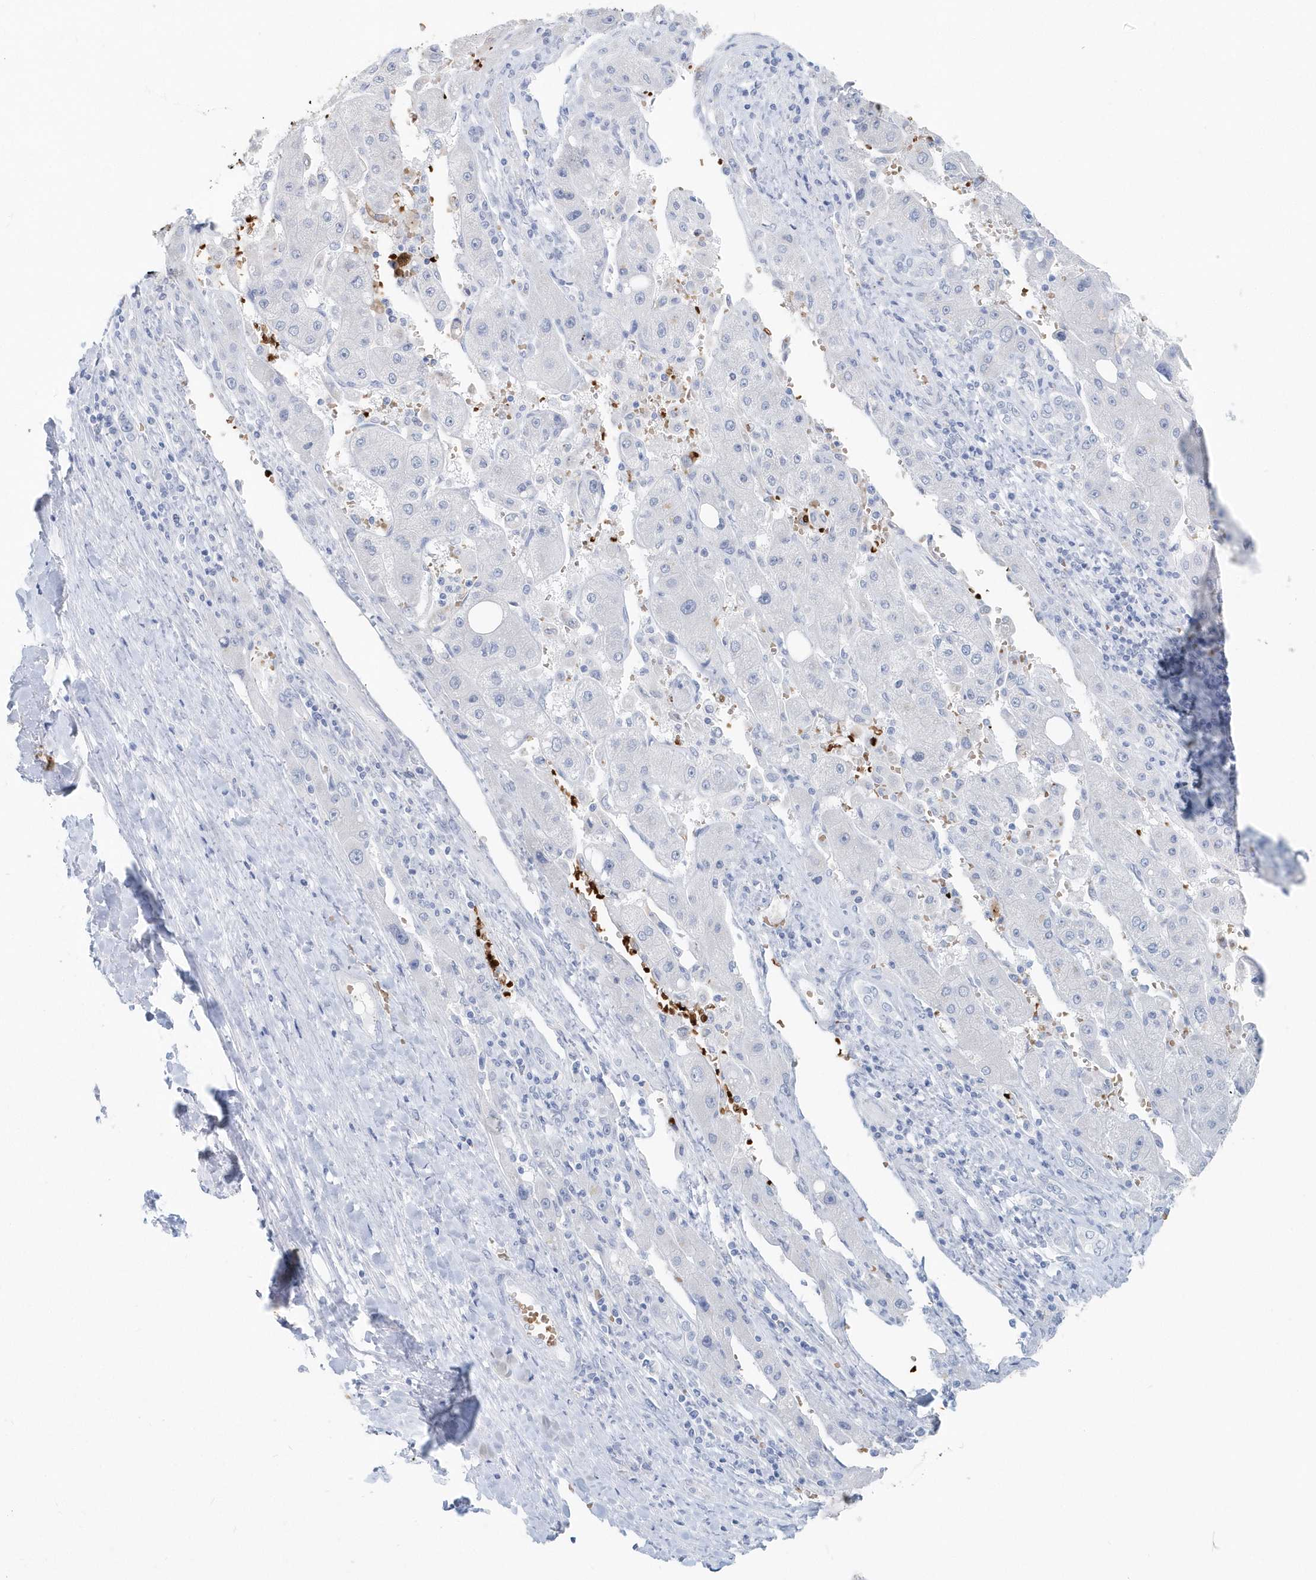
{"staining": {"intensity": "negative", "quantity": "none", "location": "none"}, "tissue": "liver cancer", "cell_type": "Tumor cells", "image_type": "cancer", "snomed": [{"axis": "morphology", "description": "Carcinoma, Hepatocellular, NOS"}, {"axis": "topography", "description": "Liver"}], "caption": "This photomicrograph is of liver hepatocellular carcinoma stained with immunohistochemistry (IHC) to label a protein in brown with the nuclei are counter-stained blue. There is no staining in tumor cells.", "gene": "HBA2", "patient": {"sex": "female", "age": 73}}